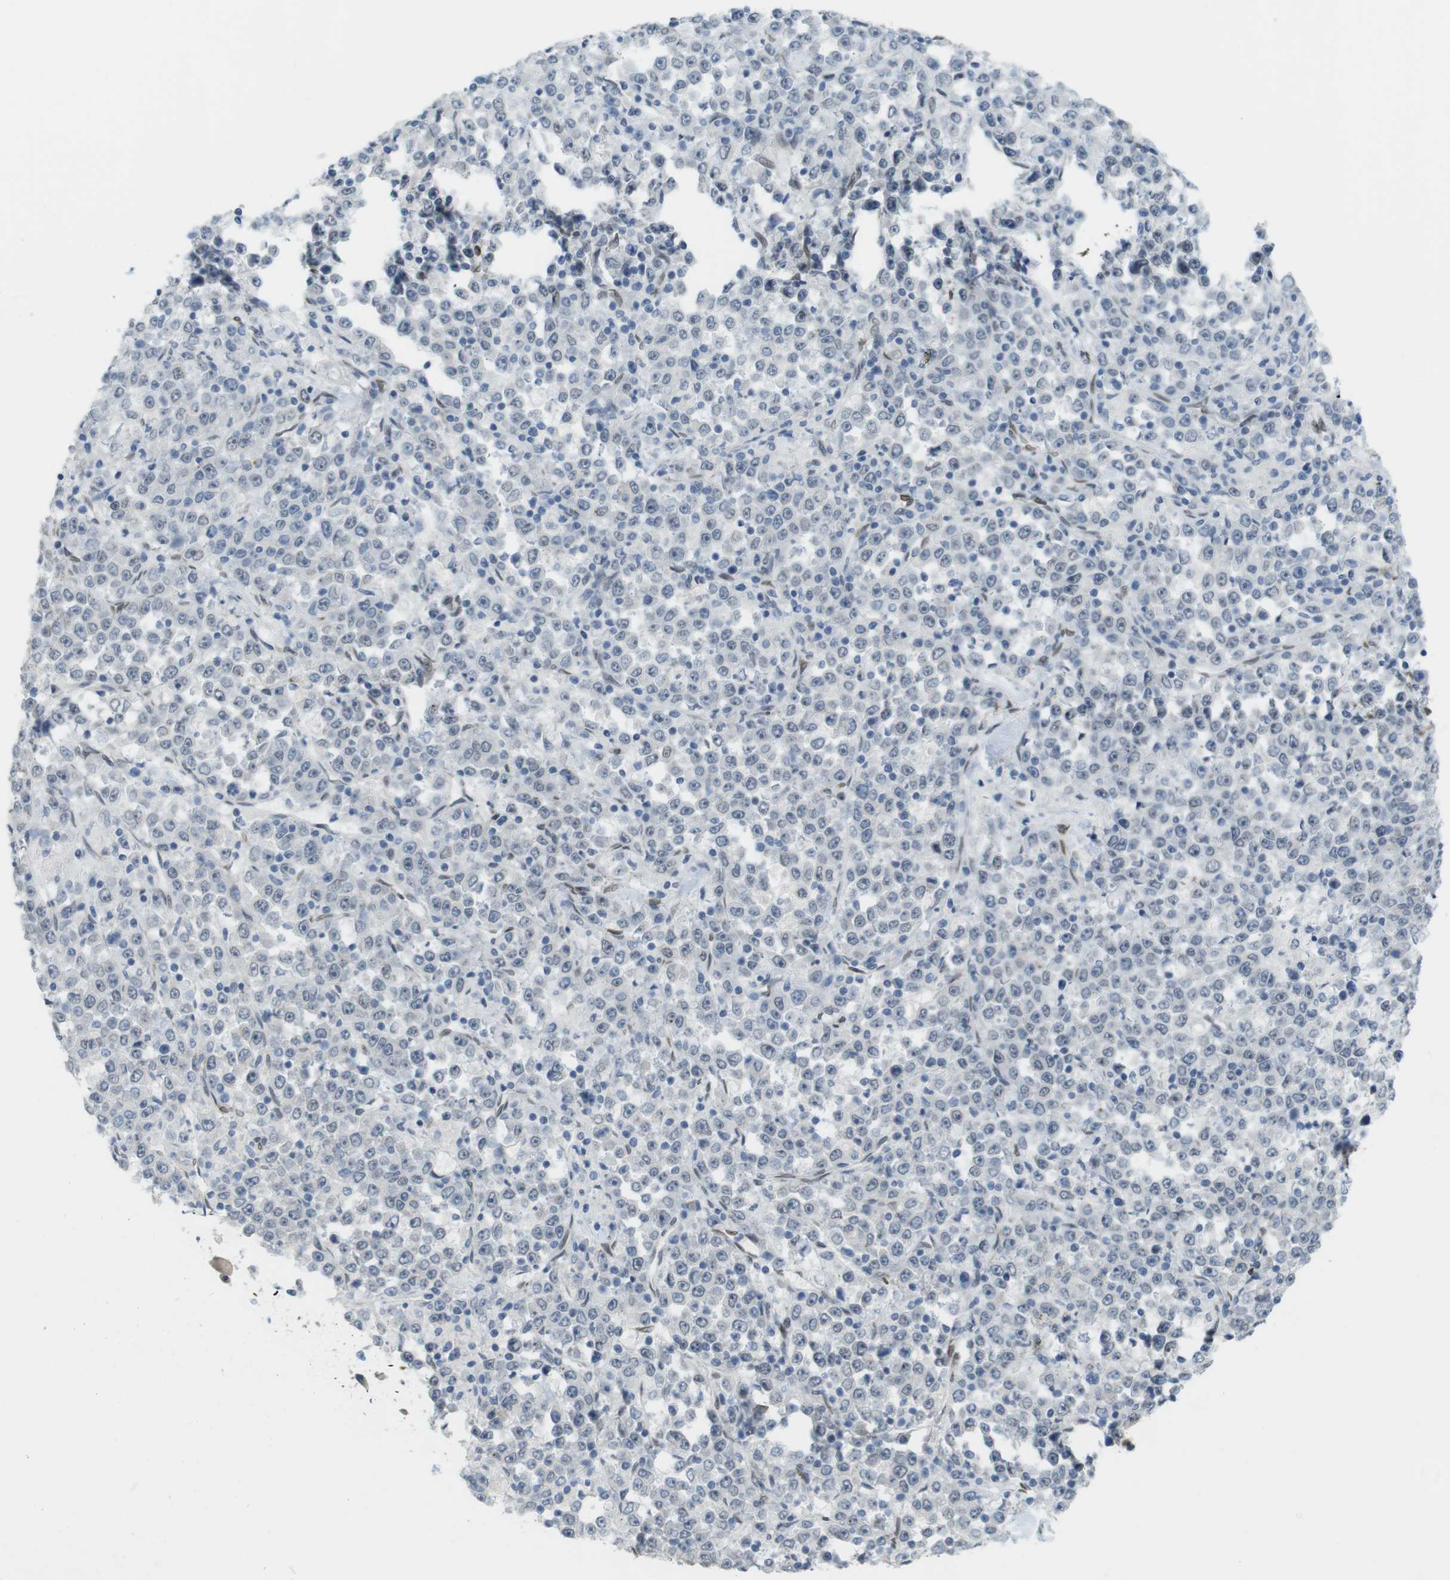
{"staining": {"intensity": "negative", "quantity": "none", "location": "none"}, "tissue": "stomach cancer", "cell_type": "Tumor cells", "image_type": "cancer", "snomed": [{"axis": "morphology", "description": "Normal tissue, NOS"}, {"axis": "morphology", "description": "Adenocarcinoma, NOS"}, {"axis": "topography", "description": "Stomach, upper"}, {"axis": "topography", "description": "Stomach"}], "caption": "High magnification brightfield microscopy of stomach adenocarcinoma stained with DAB (brown) and counterstained with hematoxylin (blue): tumor cells show no significant expression. (Brightfield microscopy of DAB (3,3'-diaminobenzidine) immunohistochemistry at high magnification).", "gene": "ARL6IP6", "patient": {"sex": "male", "age": 59}}